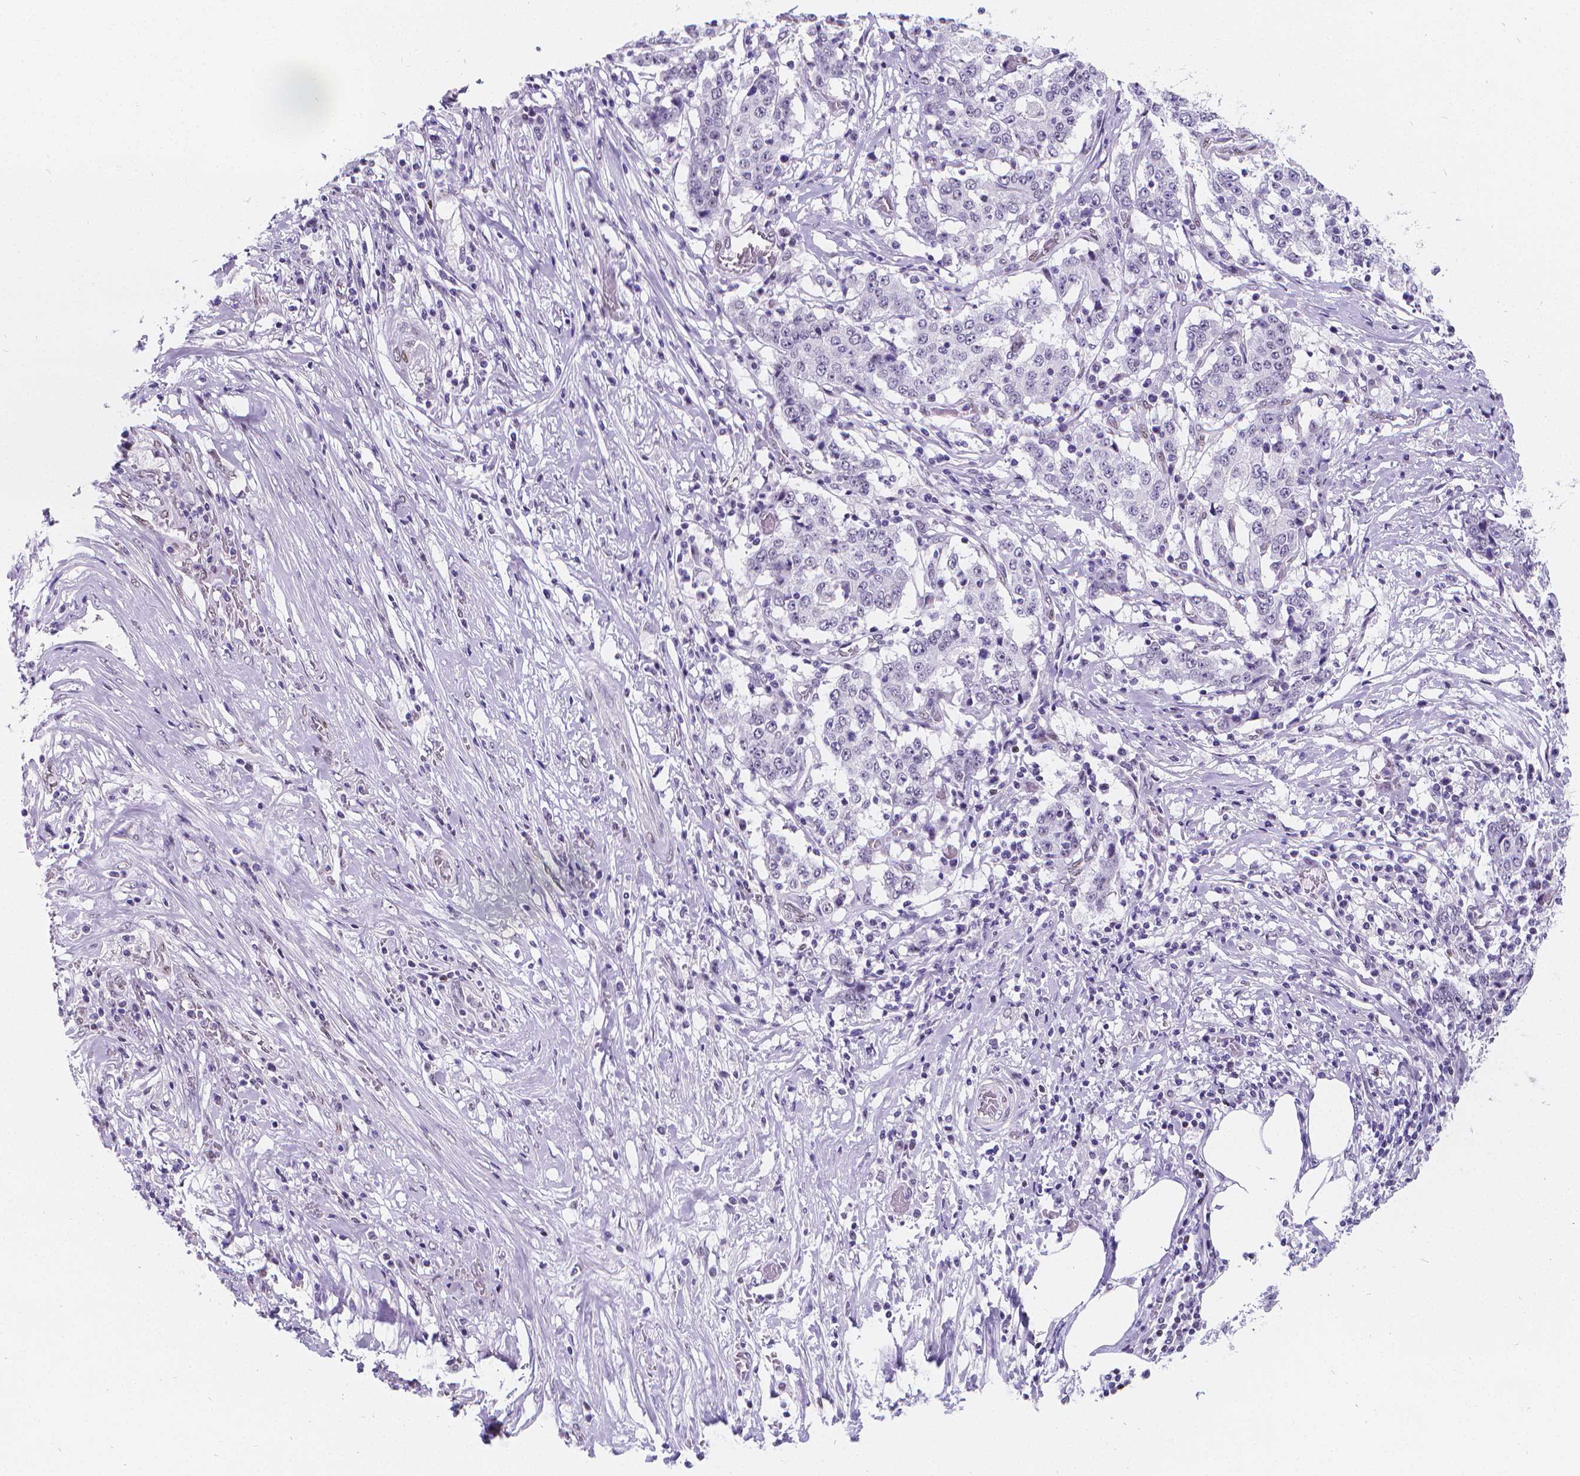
{"staining": {"intensity": "negative", "quantity": "none", "location": "none"}, "tissue": "stomach cancer", "cell_type": "Tumor cells", "image_type": "cancer", "snomed": [{"axis": "morphology", "description": "Adenocarcinoma, NOS"}, {"axis": "topography", "description": "Stomach"}], "caption": "Immunohistochemistry image of neoplastic tissue: adenocarcinoma (stomach) stained with DAB (3,3'-diaminobenzidine) demonstrates no significant protein expression in tumor cells.", "gene": "MEF2C", "patient": {"sex": "male", "age": 59}}